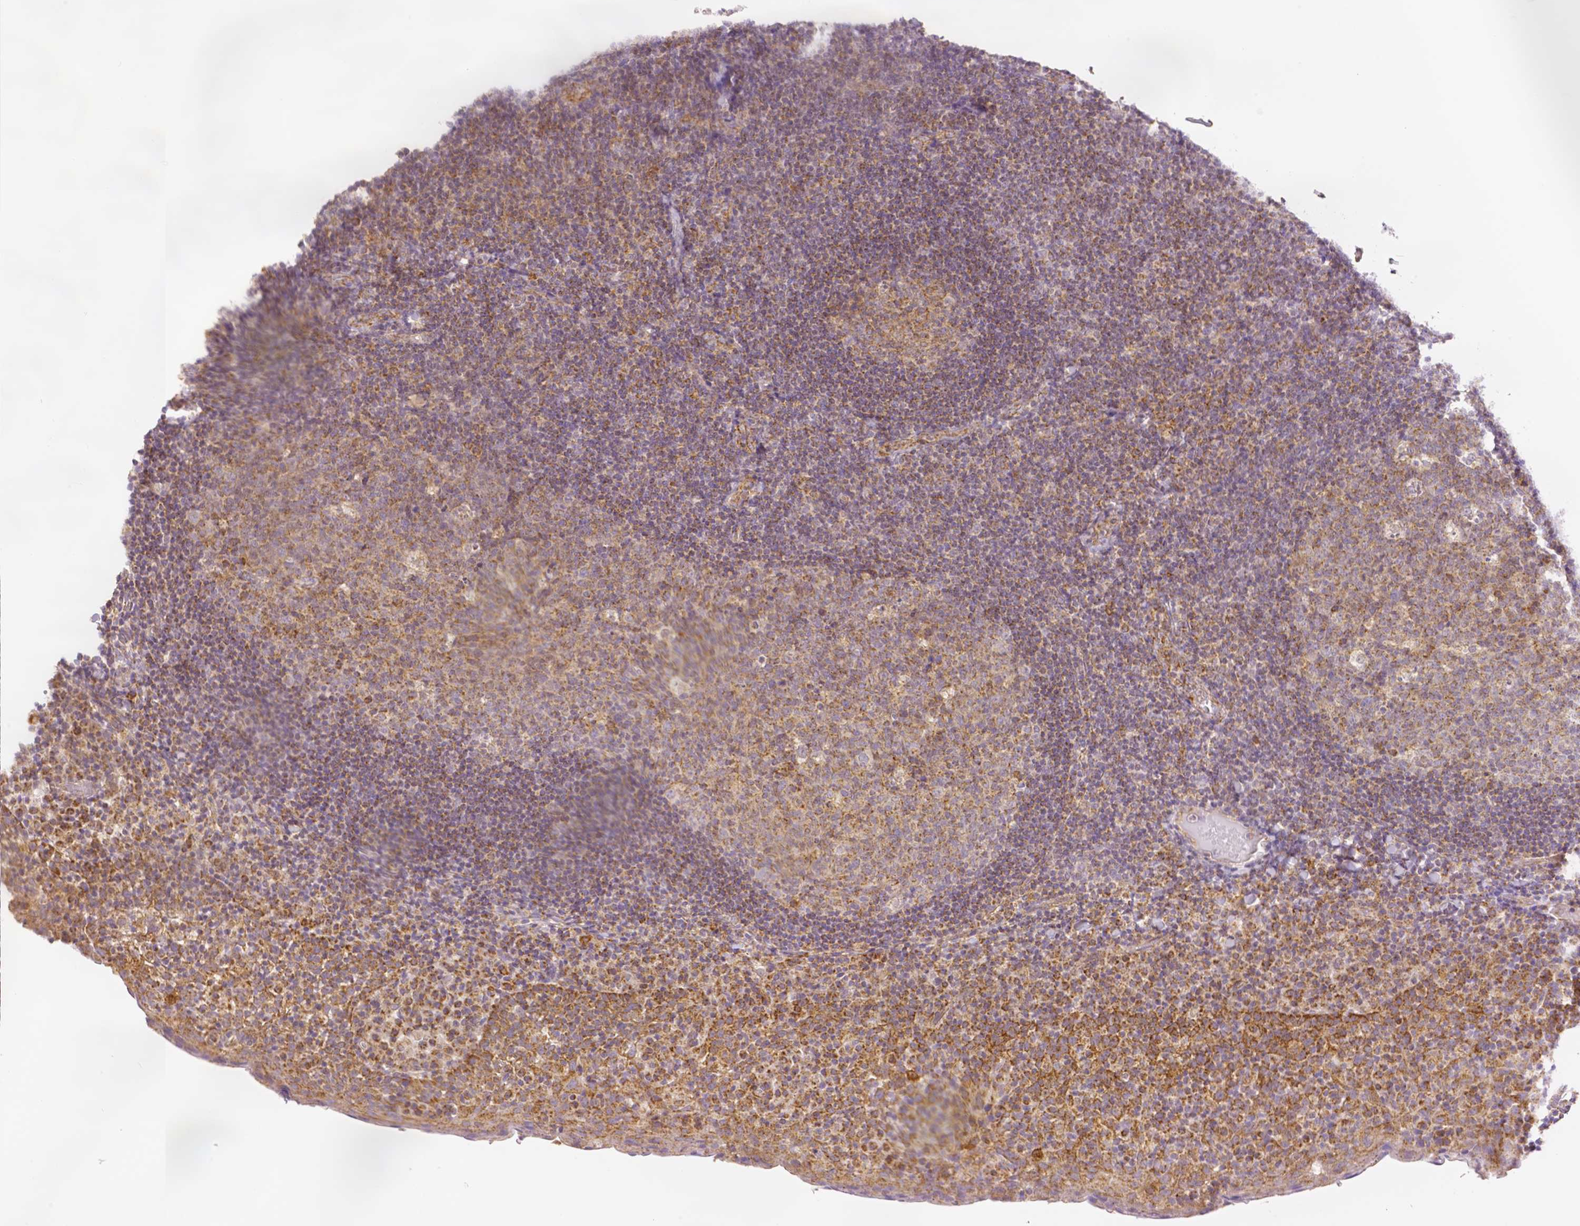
{"staining": {"intensity": "moderate", "quantity": "<25%", "location": "cytoplasmic/membranous"}, "tissue": "tonsil", "cell_type": "Germinal center cells", "image_type": "normal", "snomed": [{"axis": "morphology", "description": "Normal tissue, NOS"}, {"axis": "topography", "description": "Tonsil"}], "caption": "Moderate cytoplasmic/membranous expression is appreciated in about <25% of germinal center cells in normal tonsil.", "gene": "RHOT1", "patient": {"sex": "male", "age": 17}}